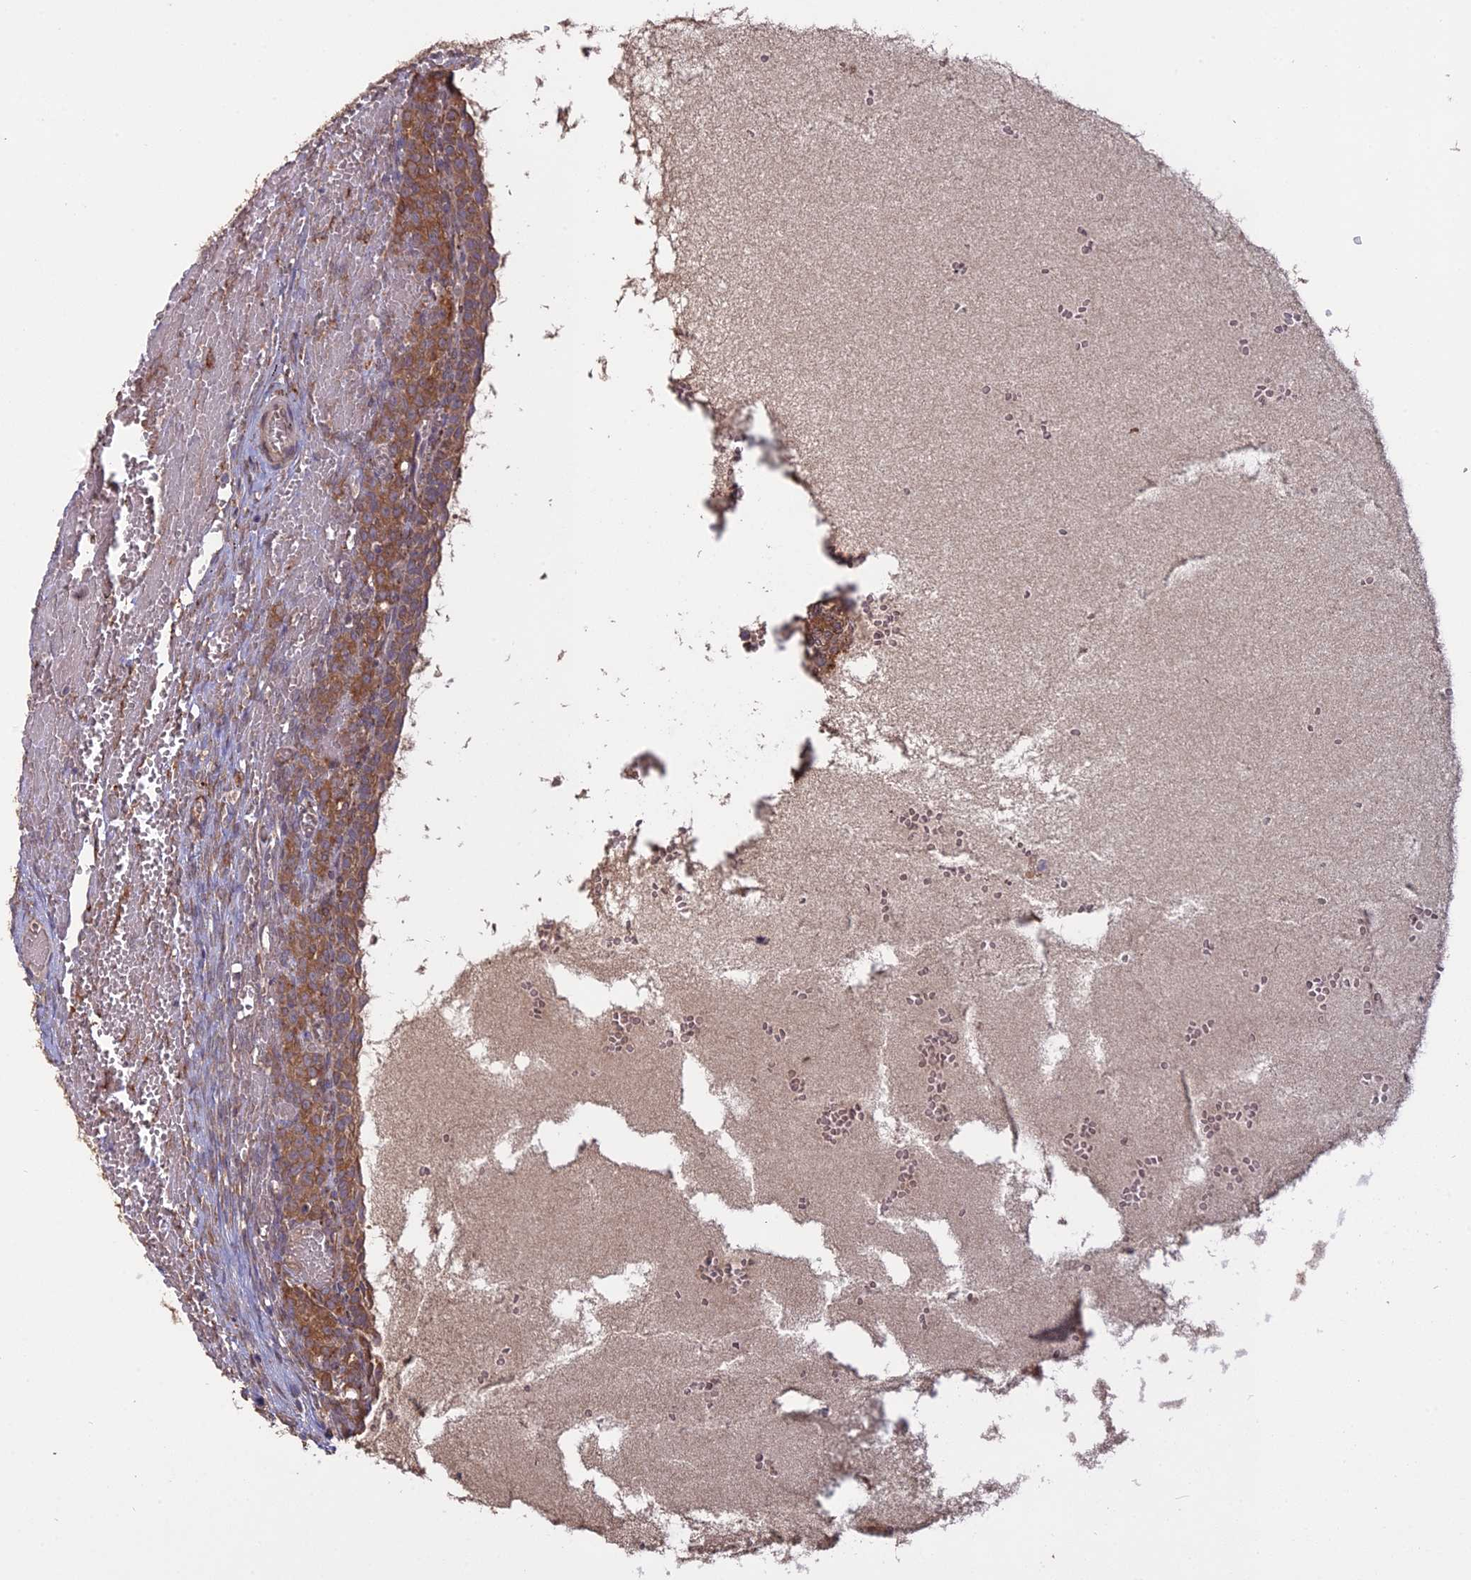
{"staining": {"intensity": "negative", "quantity": "none", "location": "none"}, "tissue": "ovary", "cell_type": "Ovarian stroma cells", "image_type": "normal", "snomed": [{"axis": "morphology", "description": "Adenocarcinoma, NOS"}, {"axis": "topography", "description": "Endometrium"}], "caption": "Immunohistochemistry (IHC) image of normal ovary: ovary stained with DAB demonstrates no significant protein positivity in ovarian stroma cells. (DAB (3,3'-diaminobenzidine) immunohistochemistry (IHC), high magnification).", "gene": "PPIC", "patient": {"sex": "female", "age": 32}}